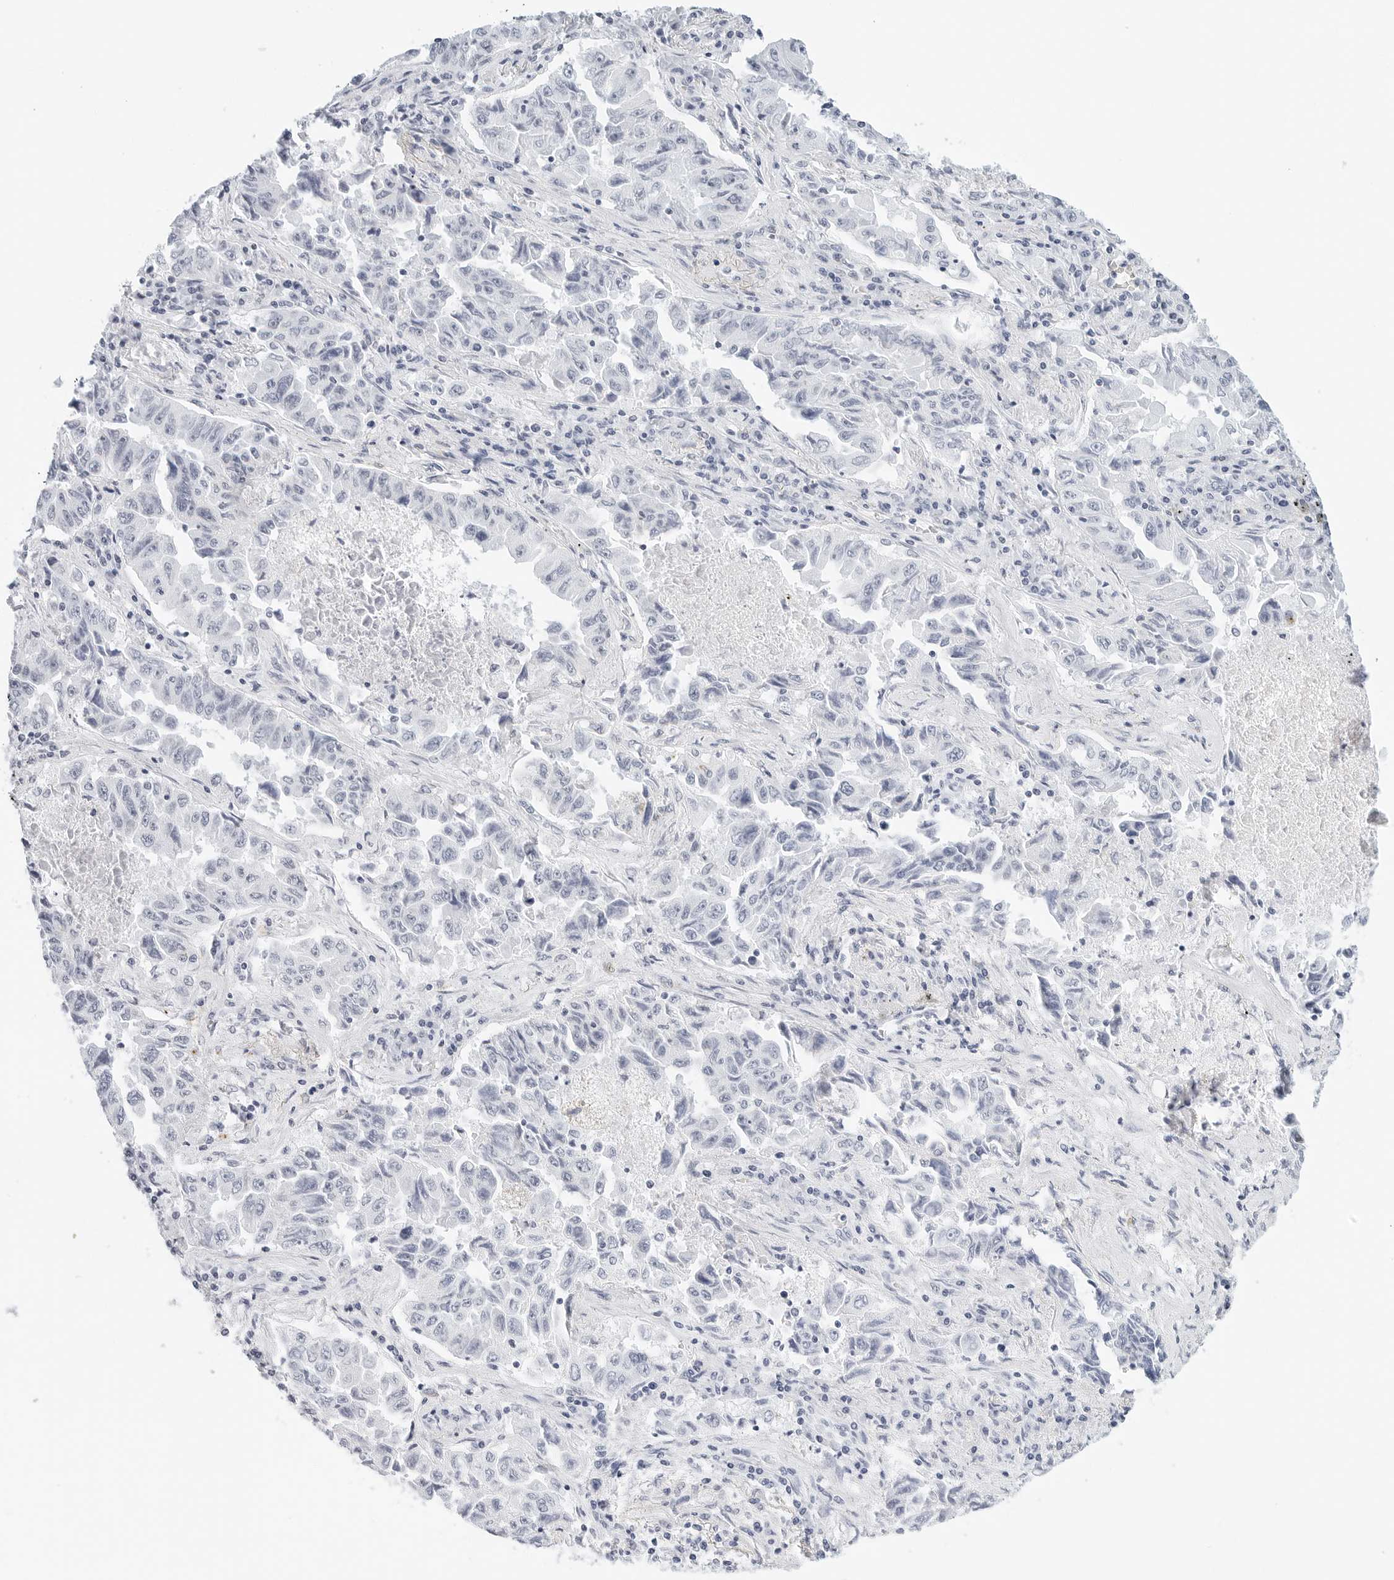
{"staining": {"intensity": "negative", "quantity": "none", "location": "none"}, "tissue": "lung cancer", "cell_type": "Tumor cells", "image_type": "cancer", "snomed": [{"axis": "morphology", "description": "Adenocarcinoma, NOS"}, {"axis": "topography", "description": "Lung"}], "caption": "IHC photomicrograph of lung cancer stained for a protein (brown), which exhibits no staining in tumor cells.", "gene": "CD22", "patient": {"sex": "female", "age": 51}}